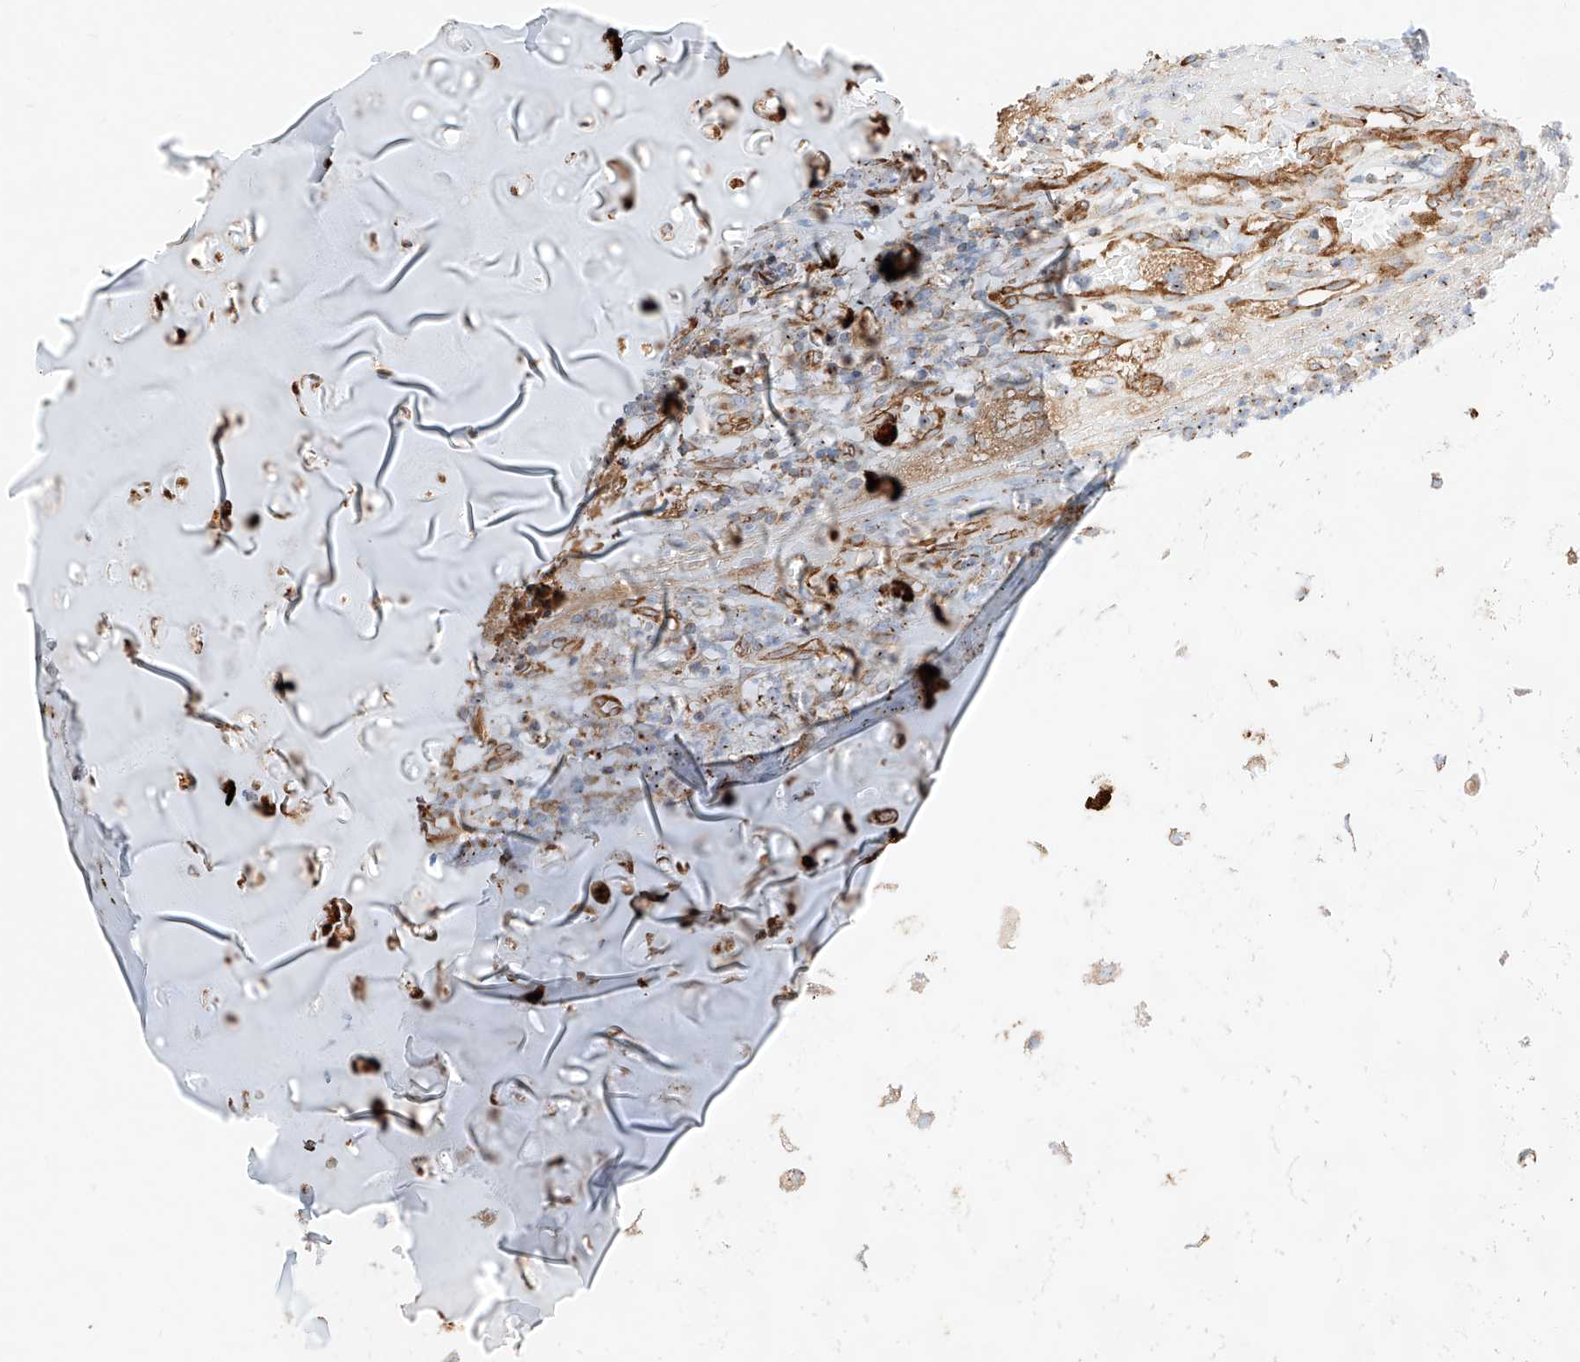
{"staining": {"intensity": "weak", "quantity": "25%-75%", "location": "cytoplasmic/membranous"}, "tissue": "adipose tissue", "cell_type": "Adipocytes", "image_type": "normal", "snomed": [{"axis": "morphology", "description": "Normal tissue, NOS"}, {"axis": "morphology", "description": "Basal cell carcinoma"}, {"axis": "topography", "description": "Cartilage tissue"}, {"axis": "topography", "description": "Nasopharynx"}, {"axis": "topography", "description": "Oral tissue"}], "caption": "Adipocytes demonstrate weak cytoplasmic/membranous positivity in approximately 25%-75% of cells in benign adipose tissue. The staining is performed using DAB brown chromogen to label protein expression. The nuclei are counter-stained blue using hematoxylin.", "gene": "CSGALNACT2", "patient": {"sex": "female", "age": 77}}